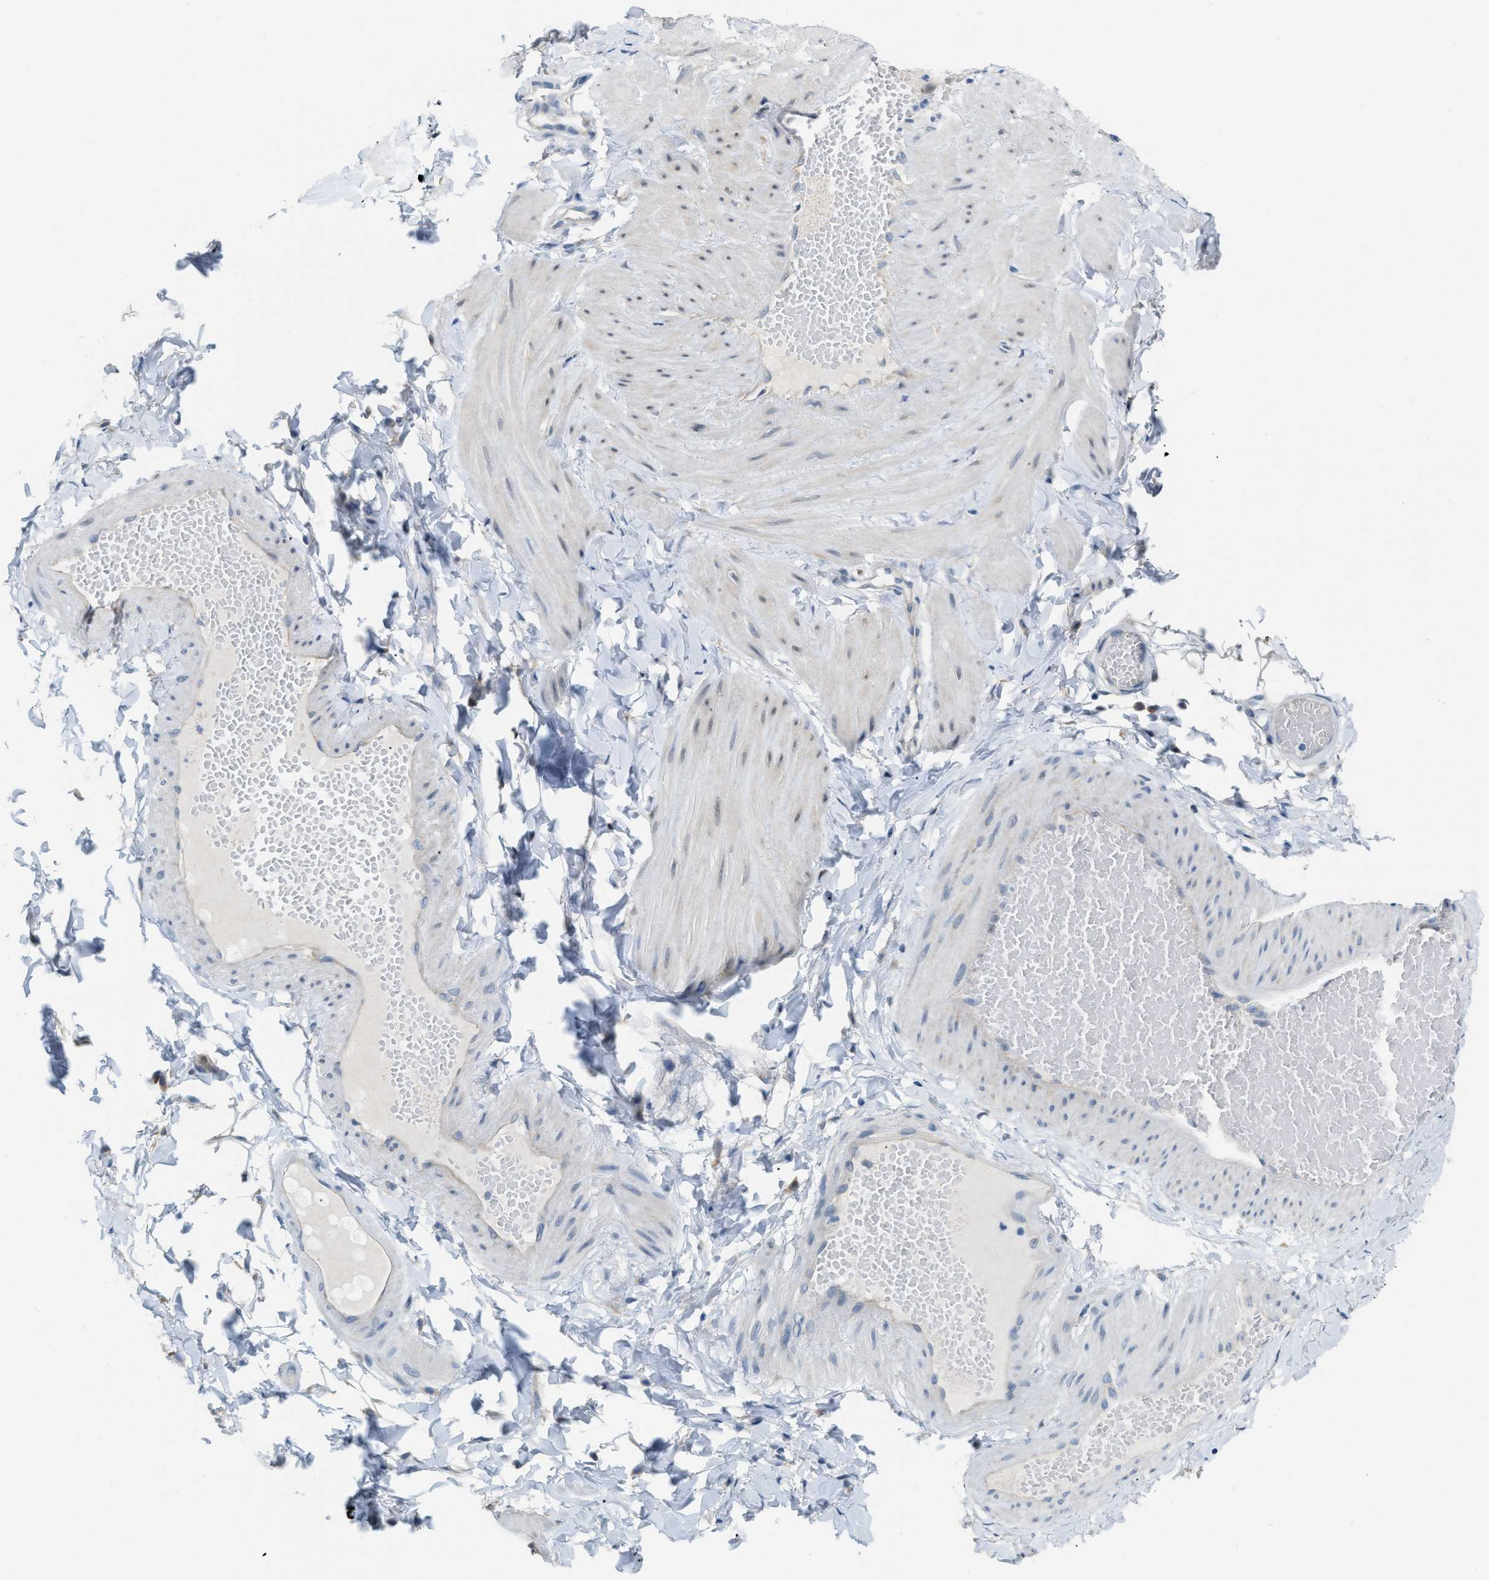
{"staining": {"intensity": "negative", "quantity": "none", "location": "none"}, "tissue": "adipose tissue", "cell_type": "Adipocytes", "image_type": "normal", "snomed": [{"axis": "morphology", "description": "Normal tissue, NOS"}, {"axis": "topography", "description": "Adipose tissue"}, {"axis": "topography", "description": "Vascular tissue"}, {"axis": "topography", "description": "Peripheral nerve tissue"}], "caption": "A high-resolution histopathology image shows immunohistochemistry (IHC) staining of normal adipose tissue, which reveals no significant positivity in adipocytes.", "gene": "PHRF1", "patient": {"sex": "male", "age": 25}}